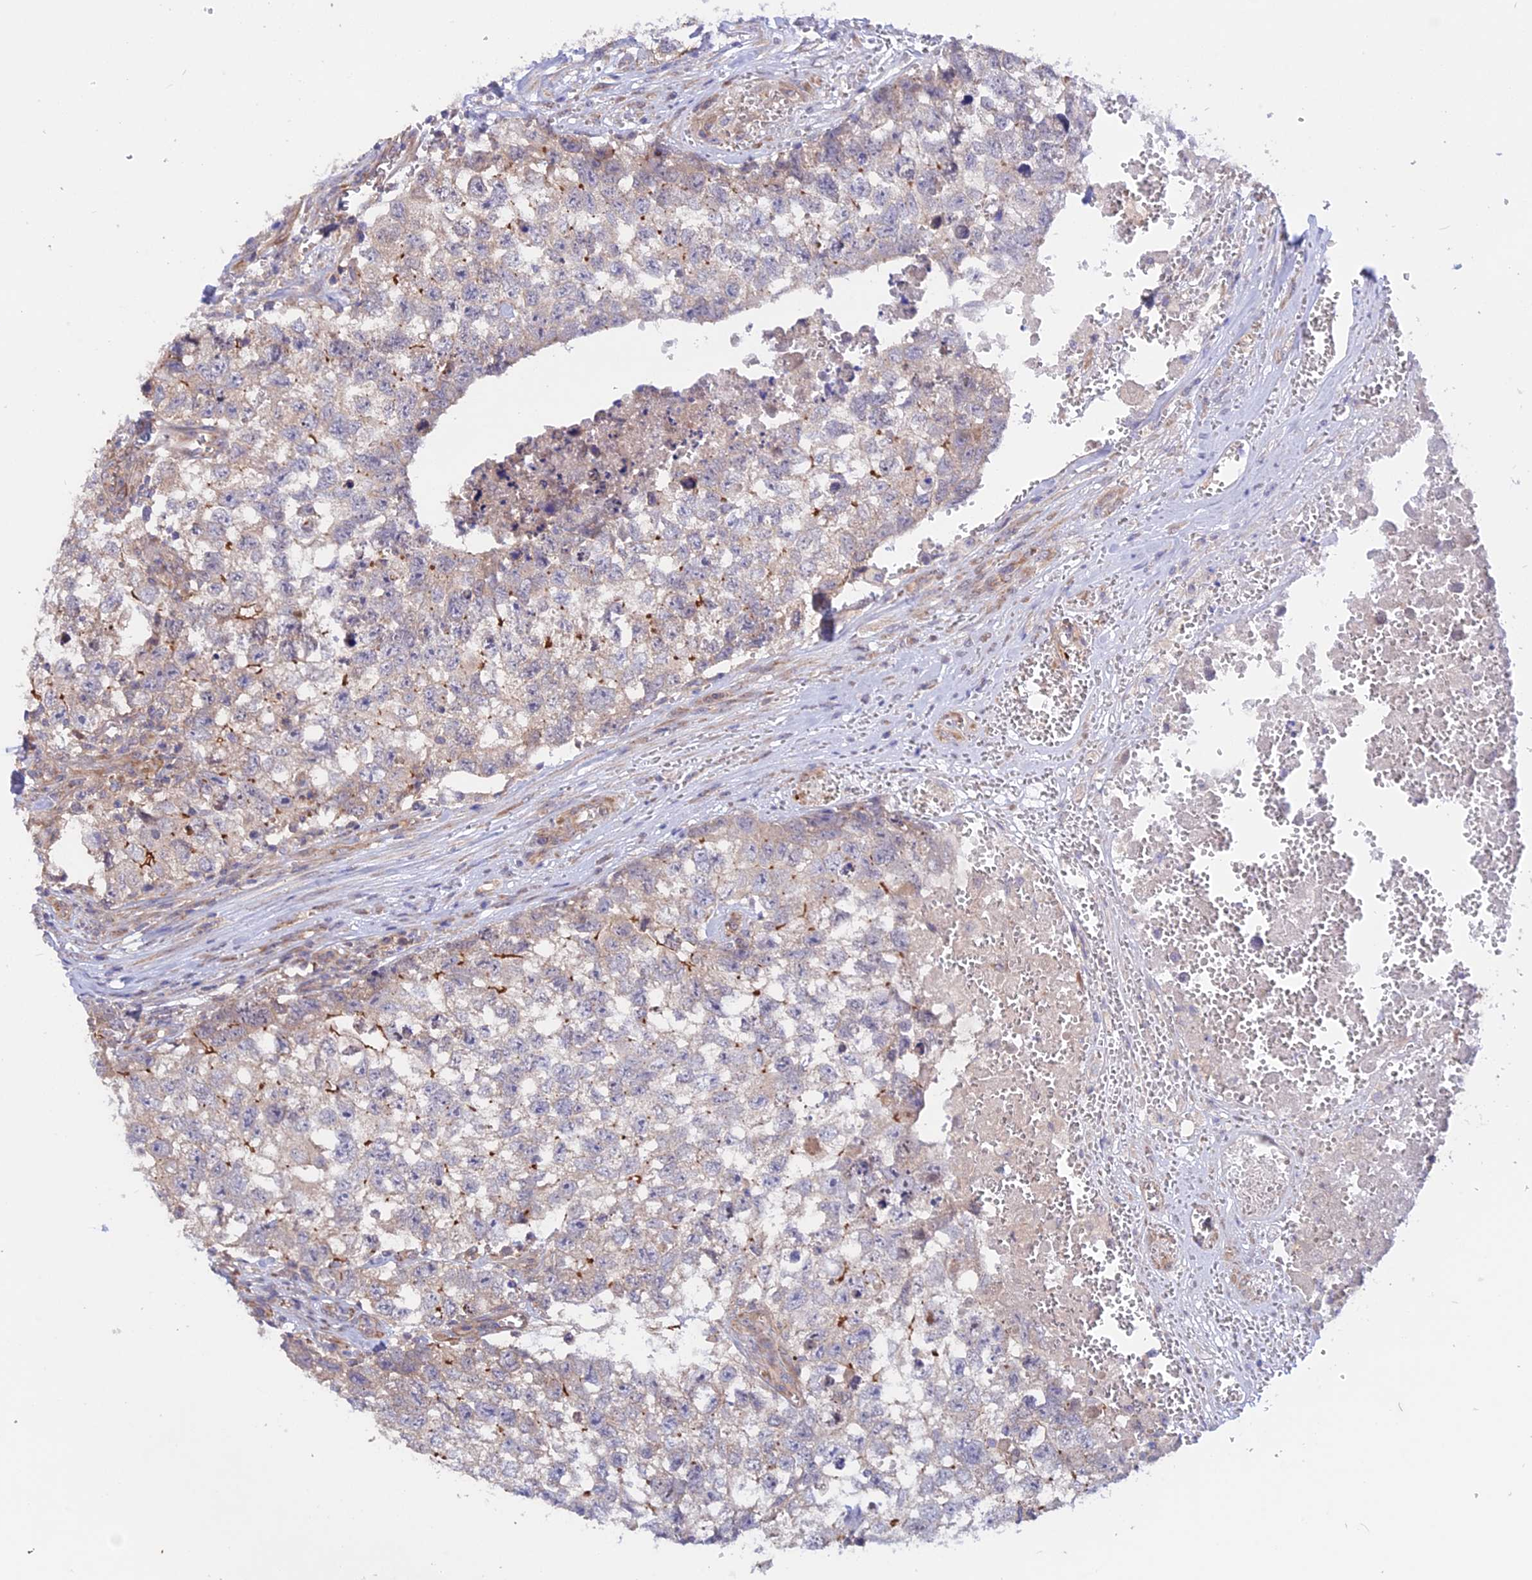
{"staining": {"intensity": "moderate", "quantity": "<25%", "location": "cytoplasmic/membranous"}, "tissue": "testis cancer", "cell_type": "Tumor cells", "image_type": "cancer", "snomed": [{"axis": "morphology", "description": "Seminoma, NOS"}, {"axis": "morphology", "description": "Carcinoma, Embryonal, NOS"}, {"axis": "topography", "description": "Testis"}], "caption": "Protein expression analysis of human testis cancer (seminoma) reveals moderate cytoplasmic/membranous expression in approximately <25% of tumor cells.", "gene": "HYCC1", "patient": {"sex": "male", "age": 29}}